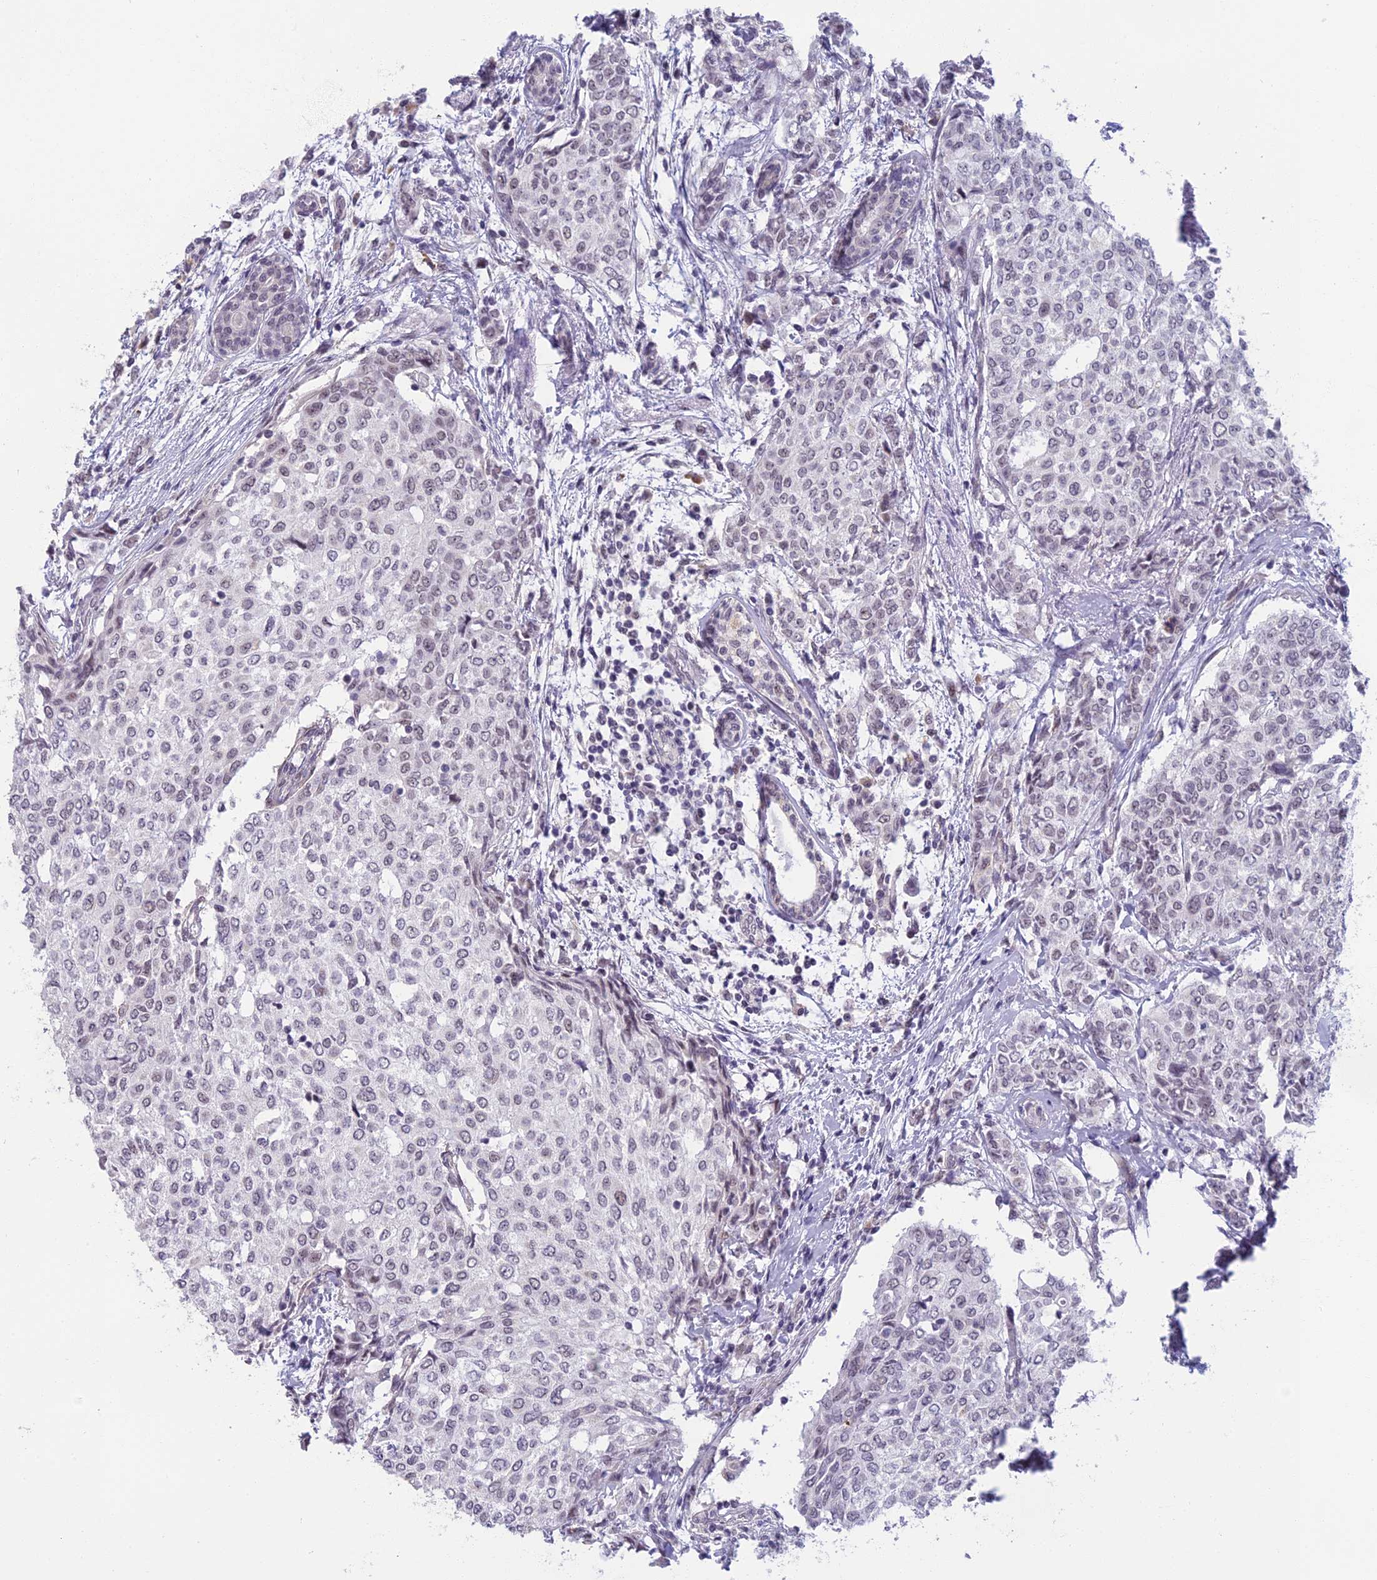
{"staining": {"intensity": "negative", "quantity": "none", "location": "none"}, "tissue": "breast cancer", "cell_type": "Tumor cells", "image_type": "cancer", "snomed": [{"axis": "morphology", "description": "Lobular carcinoma"}, {"axis": "topography", "description": "Breast"}], "caption": "Tumor cells are negative for brown protein staining in breast cancer (lobular carcinoma).", "gene": "MORF4L1", "patient": {"sex": "female", "age": 51}}